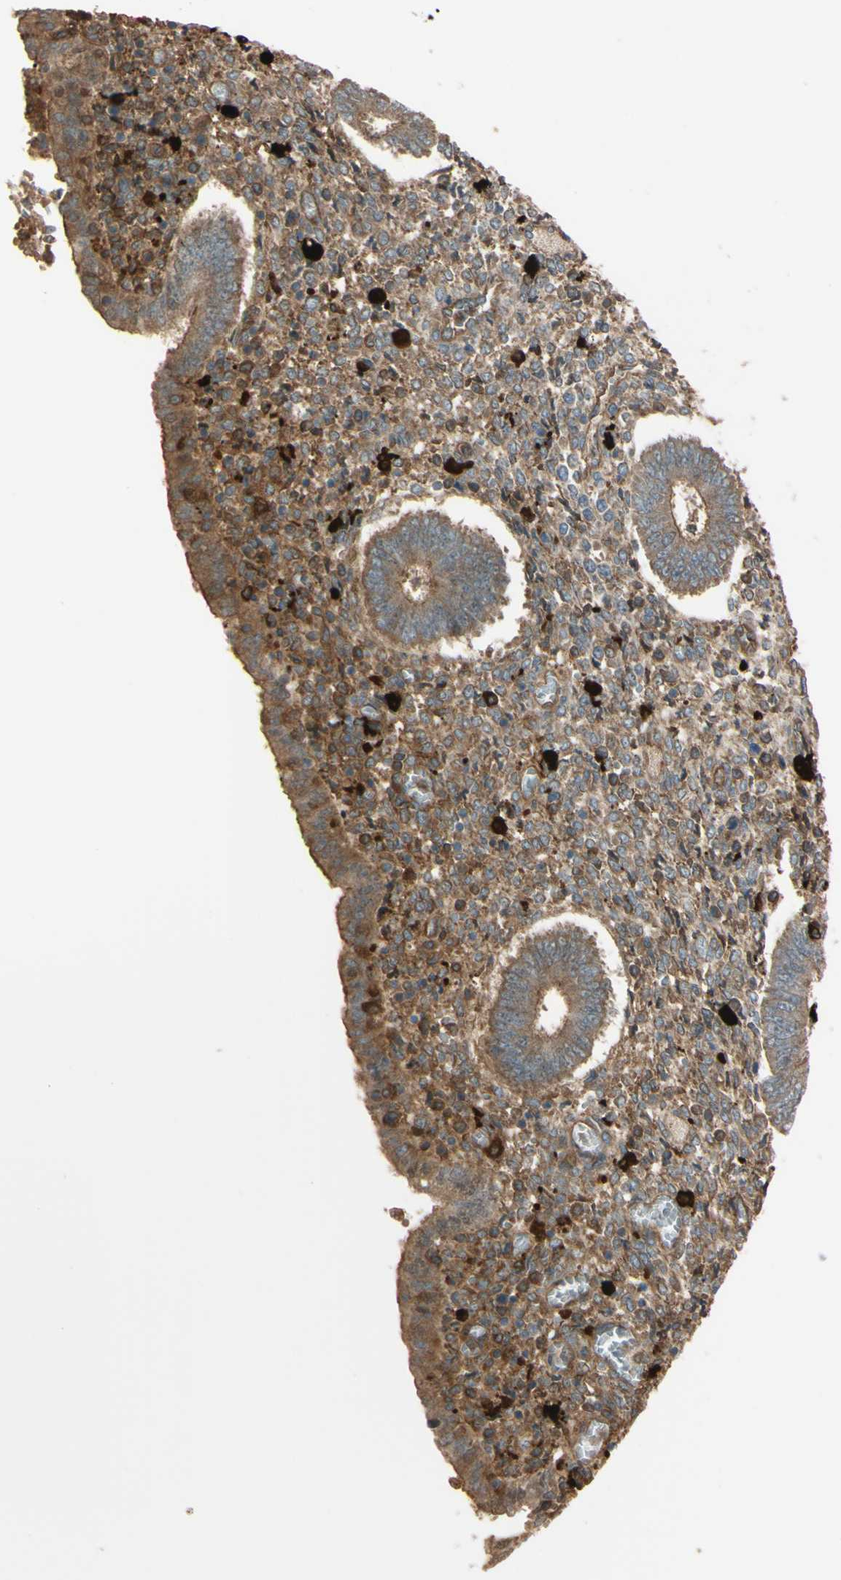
{"staining": {"intensity": "moderate", "quantity": ">75%", "location": "cytoplasmic/membranous"}, "tissue": "endometrium", "cell_type": "Cells in endometrial stroma", "image_type": "normal", "snomed": [{"axis": "morphology", "description": "Normal tissue, NOS"}, {"axis": "topography", "description": "Endometrium"}], "caption": "An IHC micrograph of normal tissue is shown. Protein staining in brown shows moderate cytoplasmic/membranous positivity in endometrium within cells in endometrial stroma. (DAB (3,3'-diaminobenzidine) IHC, brown staining for protein, blue staining for nuclei).", "gene": "PTPN12", "patient": {"sex": "female", "age": 35}}